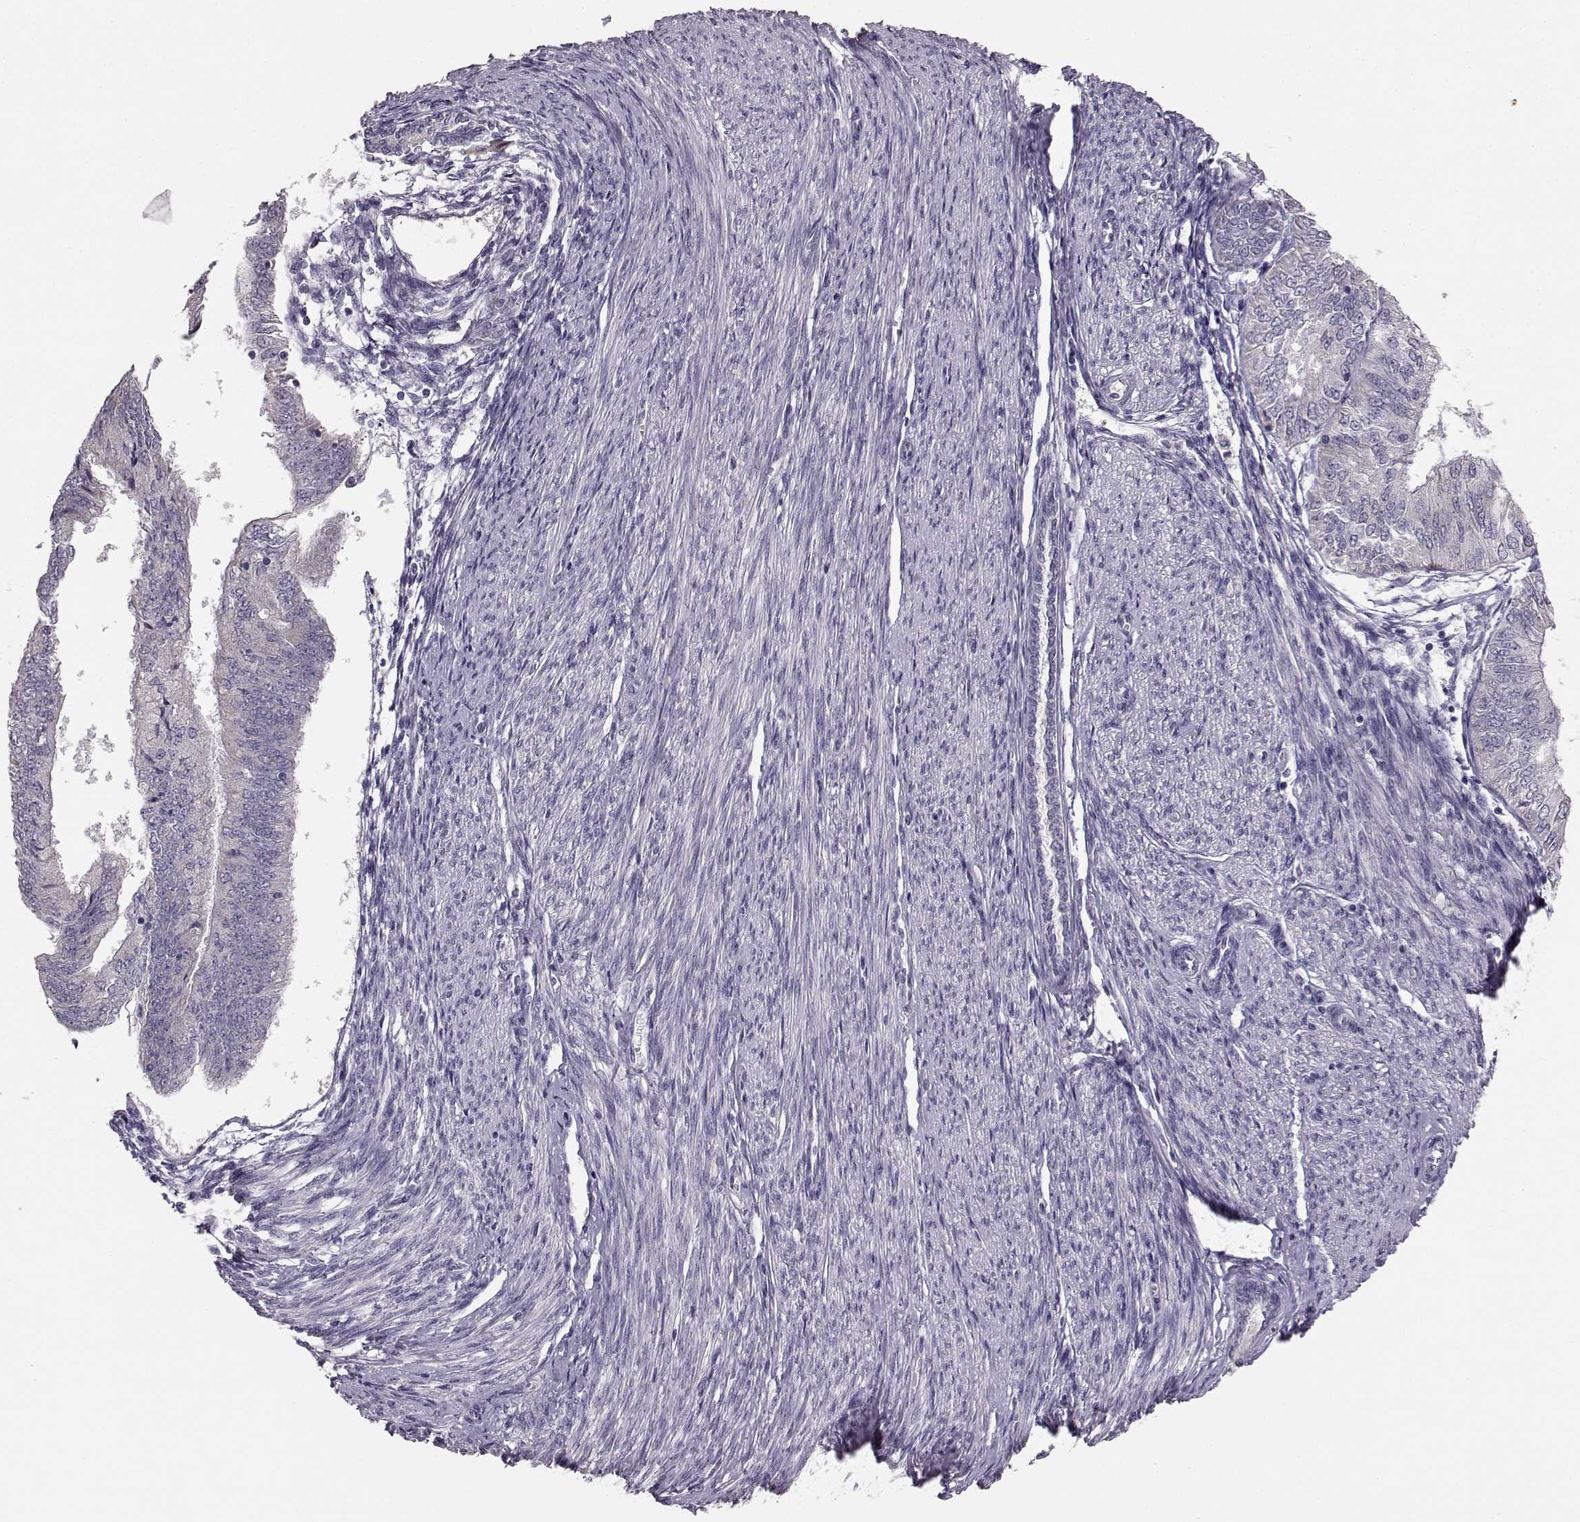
{"staining": {"intensity": "negative", "quantity": "none", "location": "none"}, "tissue": "endometrial cancer", "cell_type": "Tumor cells", "image_type": "cancer", "snomed": [{"axis": "morphology", "description": "Adenocarcinoma, NOS"}, {"axis": "topography", "description": "Endometrium"}], "caption": "Protein analysis of endometrial cancer displays no significant expression in tumor cells. (DAB immunohistochemistry visualized using brightfield microscopy, high magnification).", "gene": "BFSP2", "patient": {"sex": "female", "age": 58}}